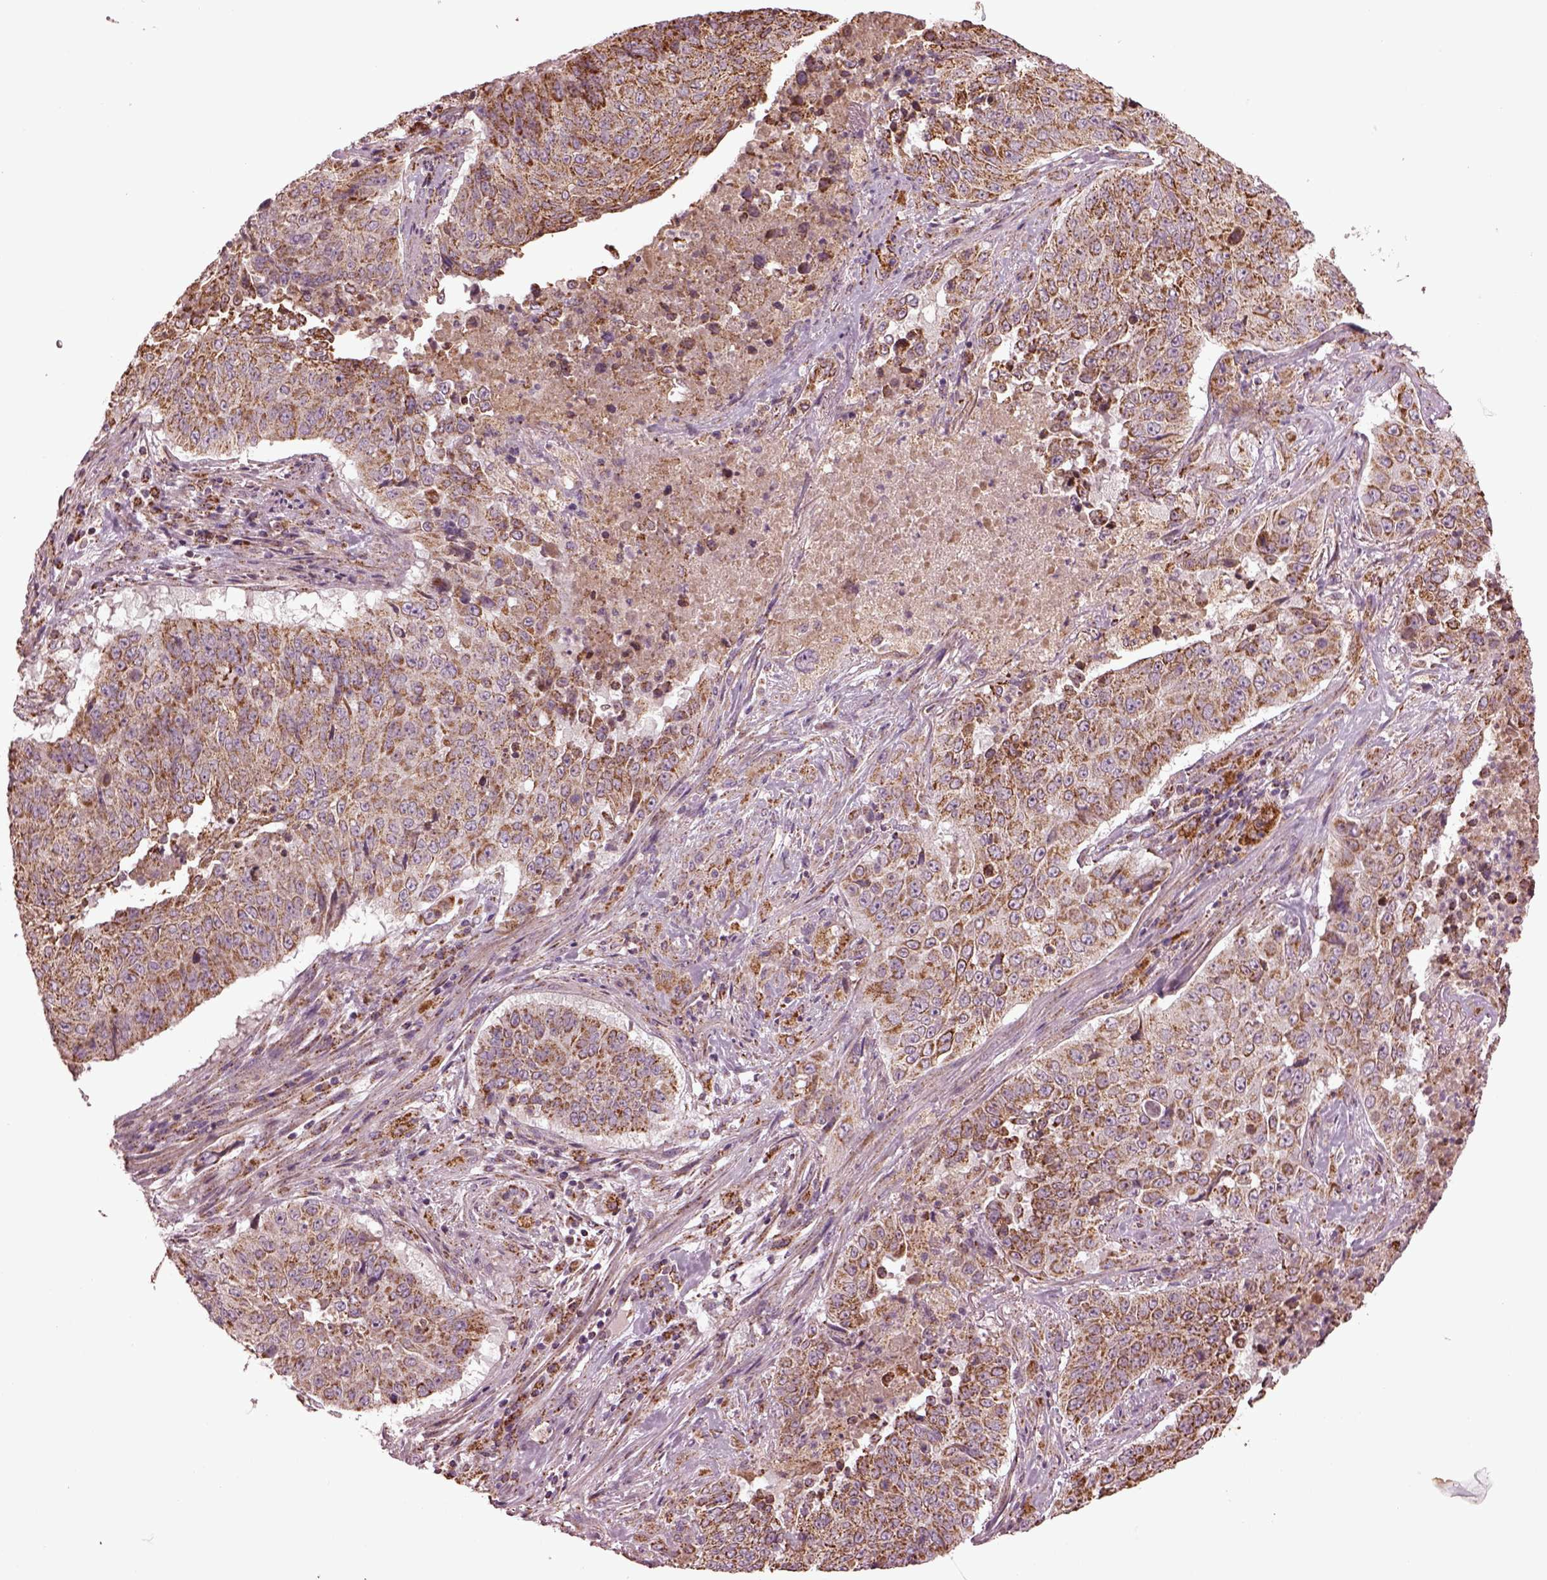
{"staining": {"intensity": "weak", "quantity": ">75%", "location": "cytoplasmic/membranous"}, "tissue": "lung cancer", "cell_type": "Tumor cells", "image_type": "cancer", "snomed": [{"axis": "morphology", "description": "Normal tissue, NOS"}, {"axis": "morphology", "description": "Squamous cell carcinoma, NOS"}, {"axis": "topography", "description": "Bronchus"}, {"axis": "topography", "description": "Lung"}], "caption": "This is a photomicrograph of immunohistochemistry staining of squamous cell carcinoma (lung), which shows weak expression in the cytoplasmic/membranous of tumor cells.", "gene": "TMEM254", "patient": {"sex": "male", "age": 64}}